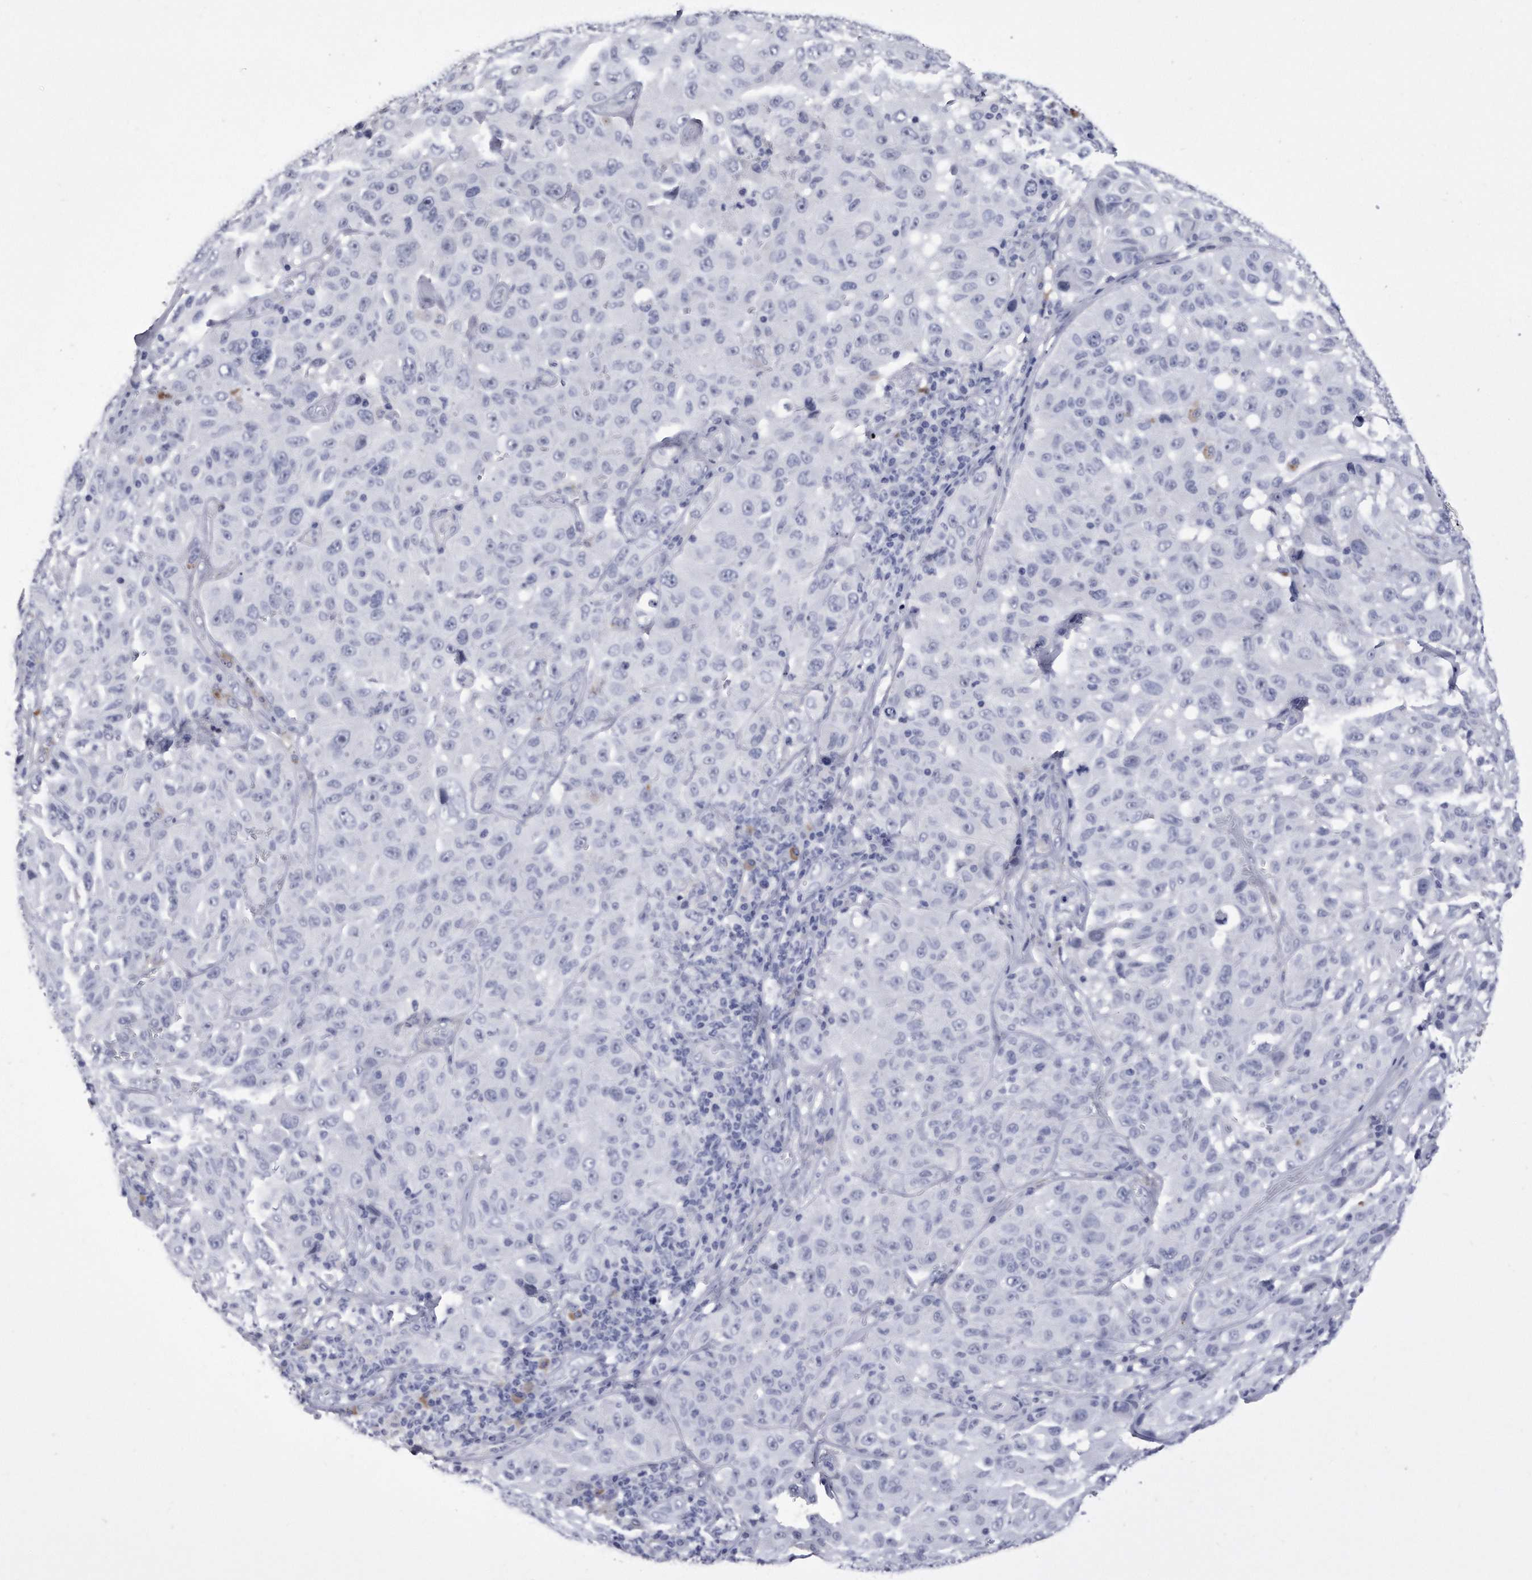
{"staining": {"intensity": "negative", "quantity": "none", "location": "none"}, "tissue": "melanoma", "cell_type": "Tumor cells", "image_type": "cancer", "snomed": [{"axis": "morphology", "description": "Malignant melanoma, NOS"}, {"axis": "topography", "description": "Skin"}], "caption": "This is an immunohistochemistry (IHC) micrograph of human malignant melanoma. There is no positivity in tumor cells.", "gene": "KCTD8", "patient": {"sex": "male", "age": 66}}